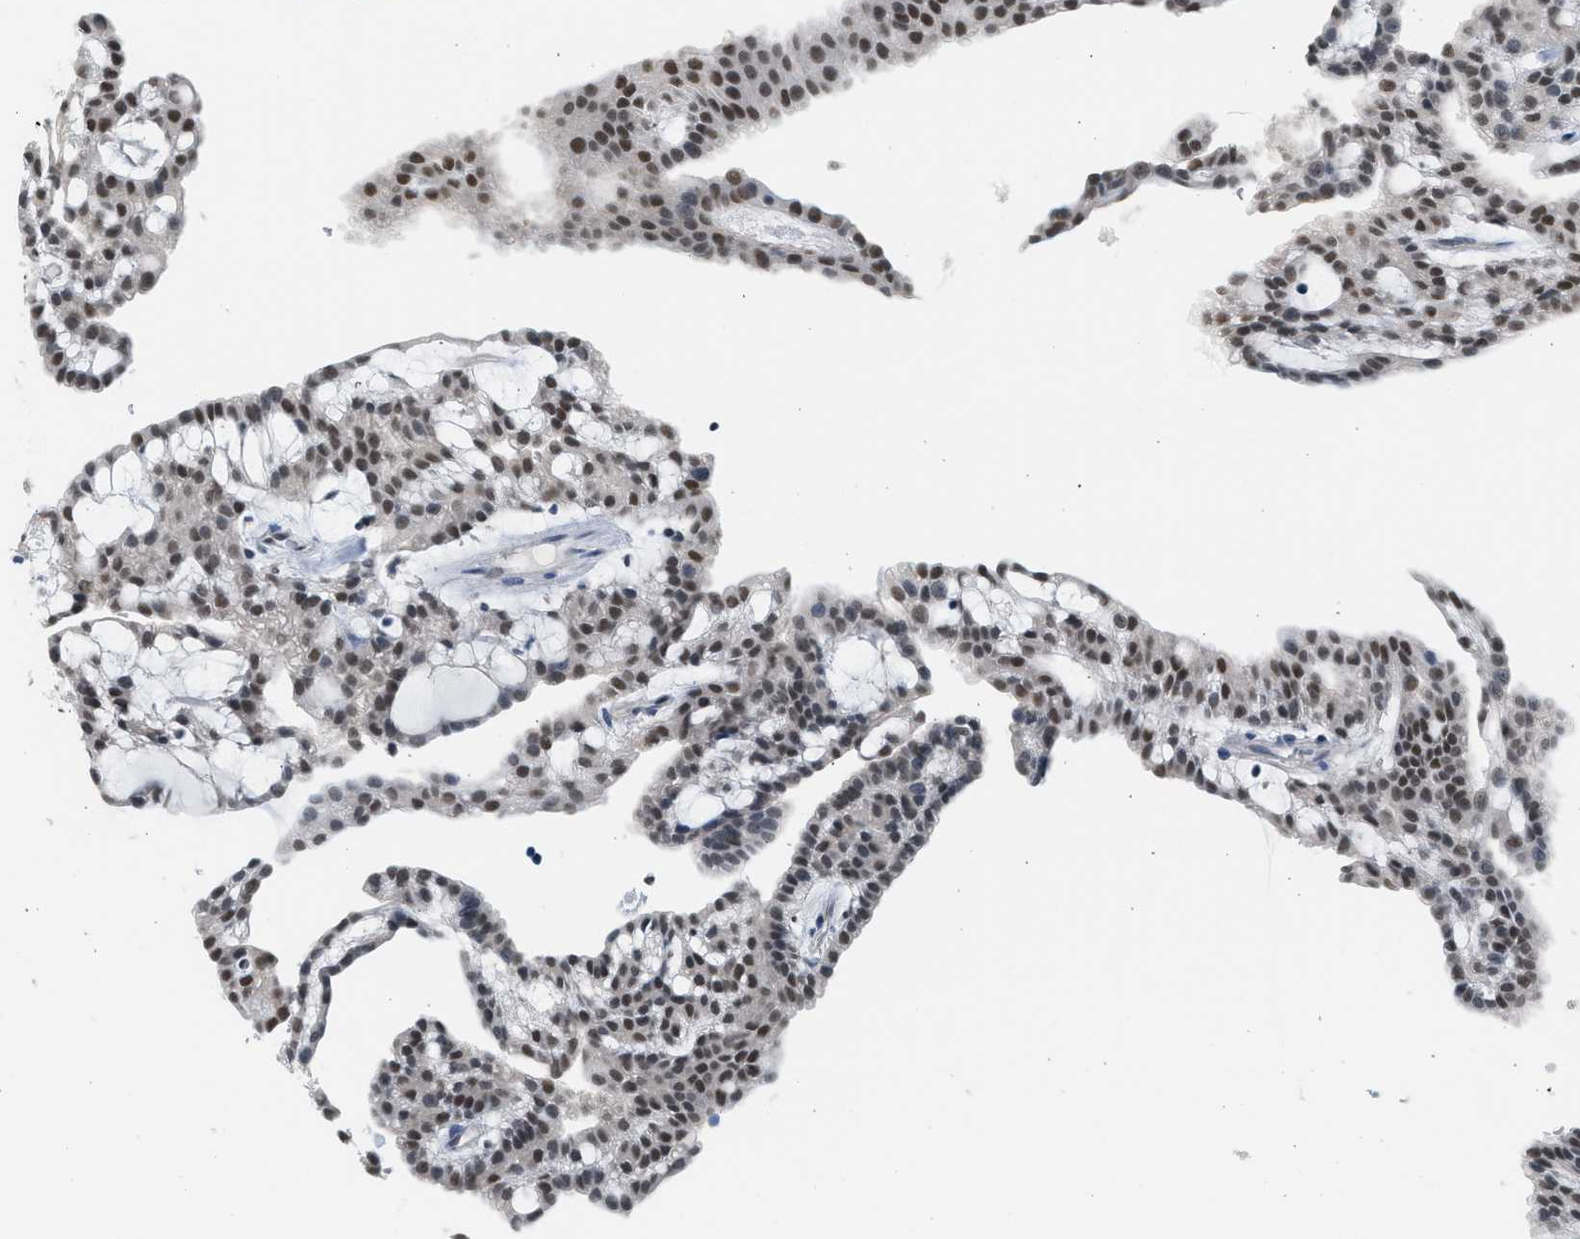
{"staining": {"intensity": "moderate", "quantity": ">75%", "location": "nuclear"}, "tissue": "renal cancer", "cell_type": "Tumor cells", "image_type": "cancer", "snomed": [{"axis": "morphology", "description": "Adenocarcinoma, NOS"}, {"axis": "topography", "description": "Kidney"}], "caption": "IHC of adenocarcinoma (renal) exhibits medium levels of moderate nuclear positivity in approximately >75% of tumor cells.", "gene": "HIPK1", "patient": {"sex": "male", "age": 63}}